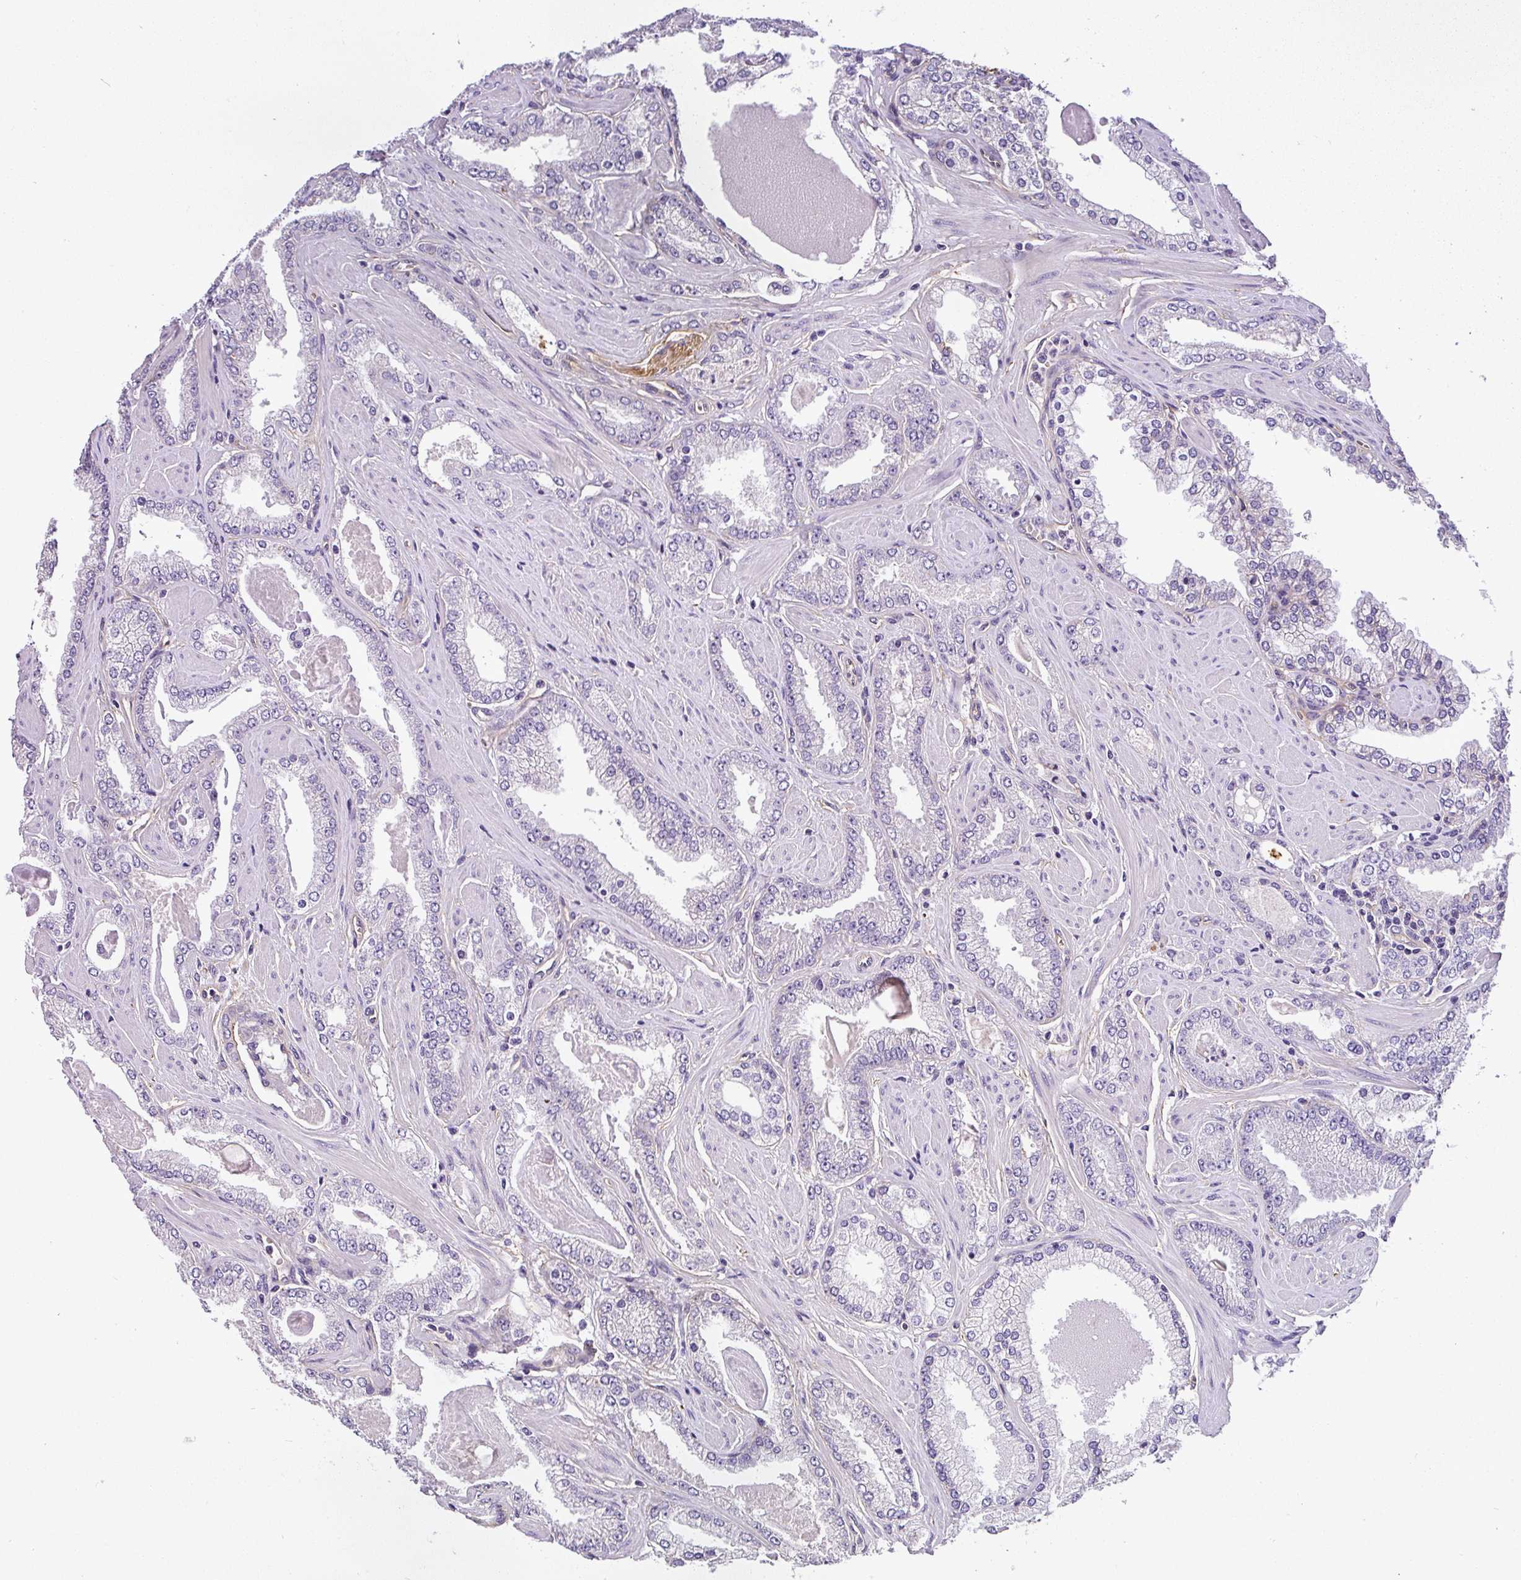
{"staining": {"intensity": "negative", "quantity": "none", "location": "none"}, "tissue": "prostate cancer", "cell_type": "Tumor cells", "image_type": "cancer", "snomed": [{"axis": "morphology", "description": "Adenocarcinoma, Low grade"}, {"axis": "topography", "description": "Prostate"}], "caption": "This is a image of immunohistochemistry staining of prostate cancer, which shows no positivity in tumor cells.", "gene": "OR11H4", "patient": {"sex": "male", "age": 42}}